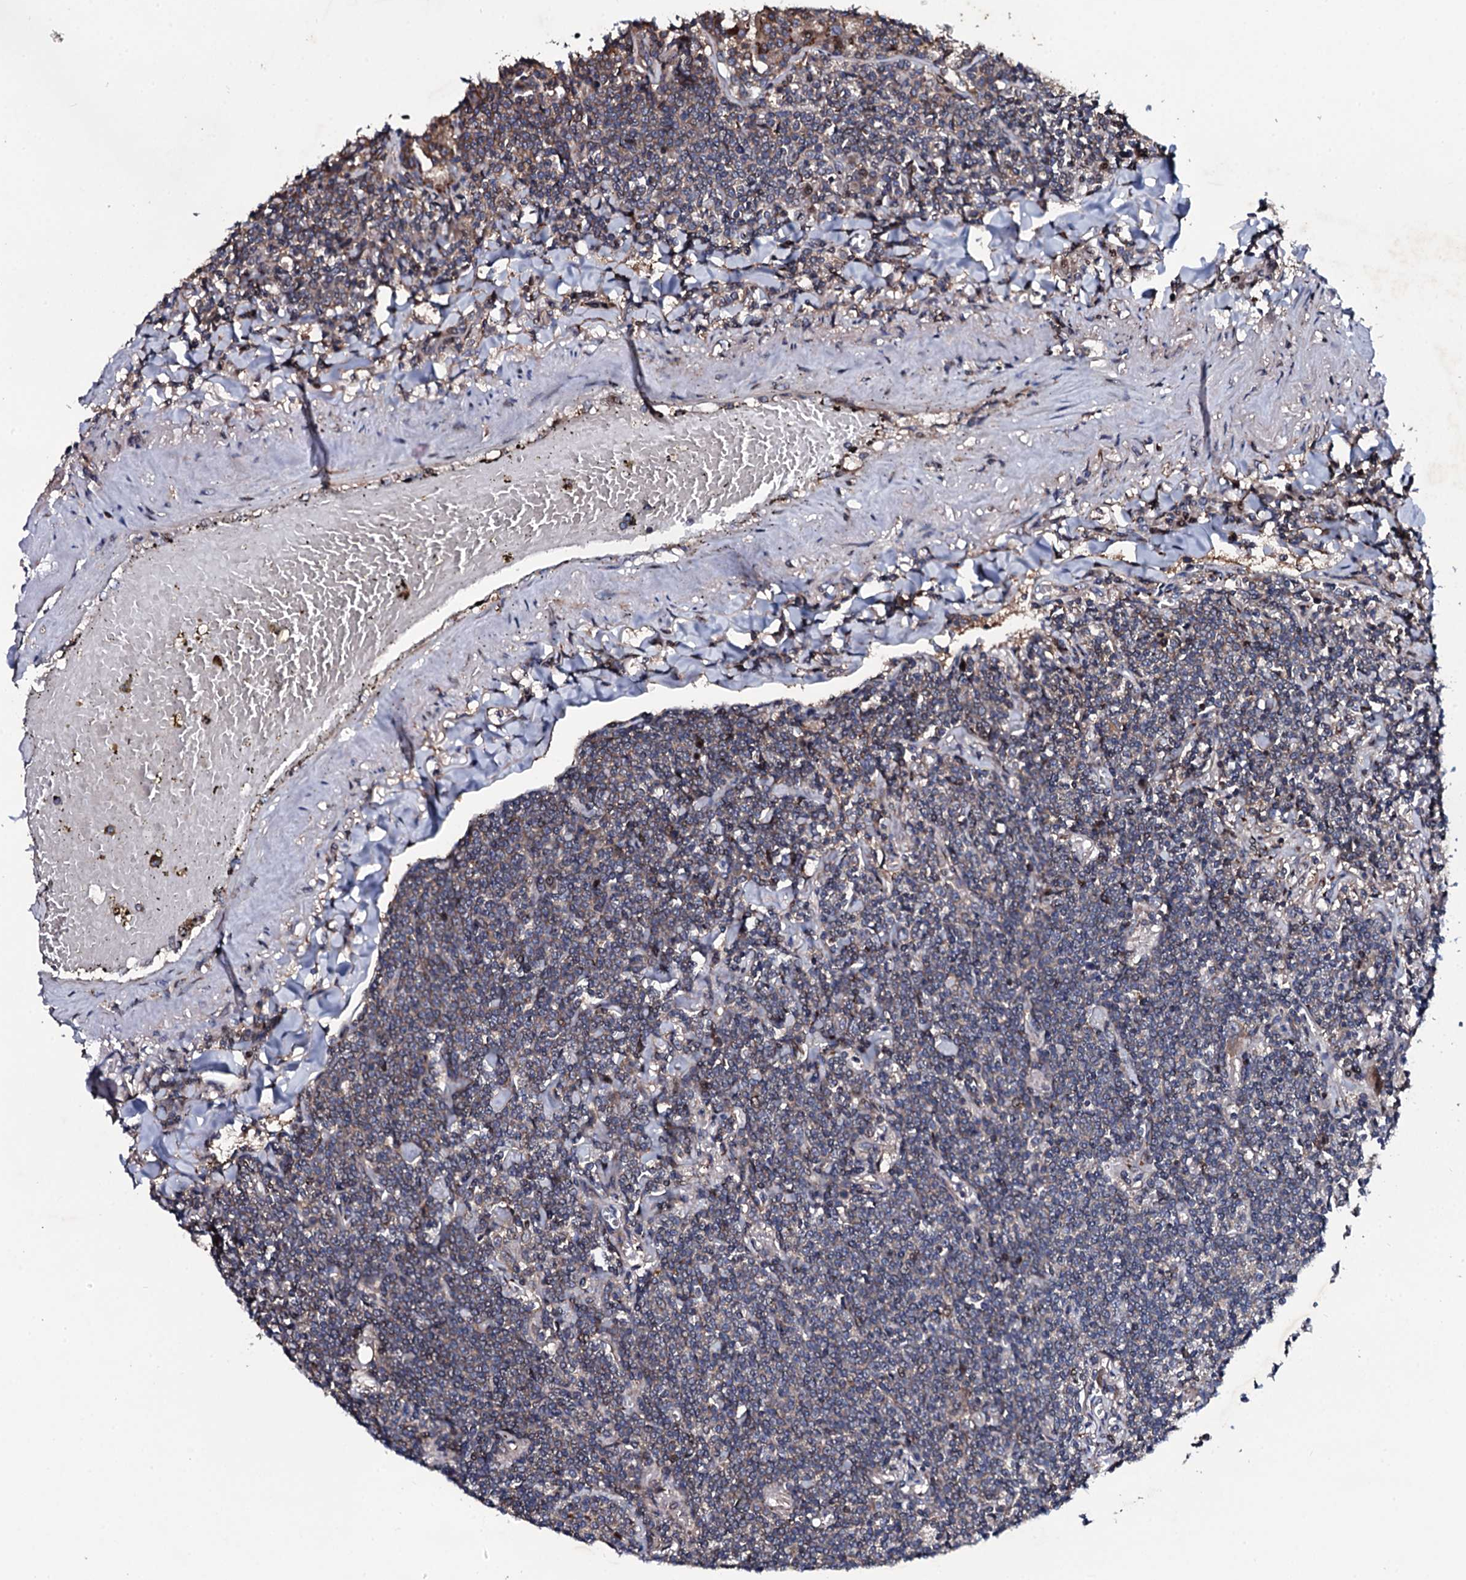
{"staining": {"intensity": "weak", "quantity": "25%-75%", "location": "cytoplasmic/membranous"}, "tissue": "lymphoma", "cell_type": "Tumor cells", "image_type": "cancer", "snomed": [{"axis": "morphology", "description": "Malignant lymphoma, non-Hodgkin's type, Low grade"}, {"axis": "topography", "description": "Lung"}], "caption": "This is a micrograph of IHC staining of lymphoma, which shows weak expression in the cytoplasmic/membranous of tumor cells.", "gene": "PLET1", "patient": {"sex": "female", "age": 71}}